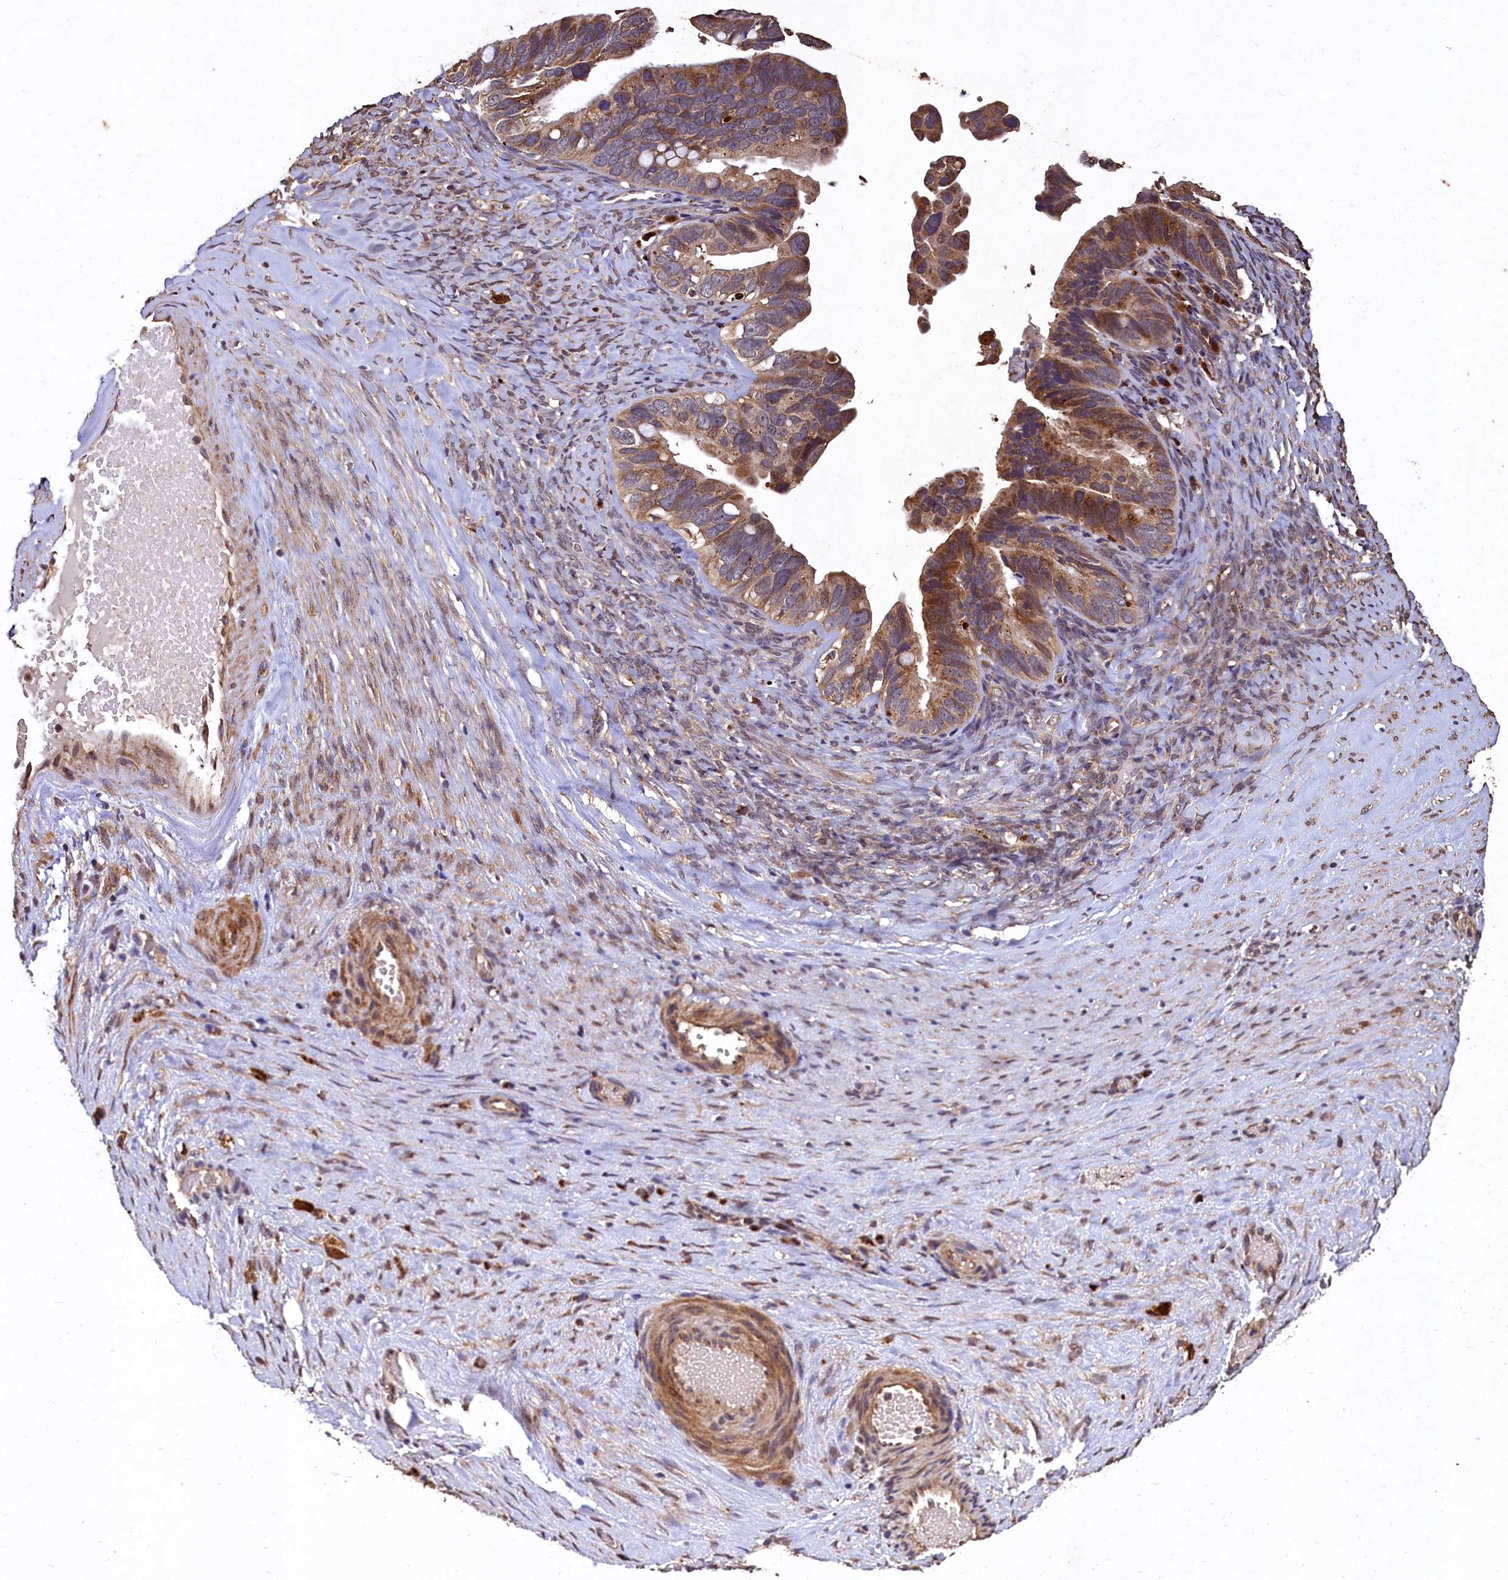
{"staining": {"intensity": "moderate", "quantity": ">75%", "location": "cytoplasmic/membranous"}, "tissue": "ovarian cancer", "cell_type": "Tumor cells", "image_type": "cancer", "snomed": [{"axis": "morphology", "description": "Cystadenocarcinoma, serous, NOS"}, {"axis": "topography", "description": "Ovary"}], "caption": "Ovarian cancer (serous cystadenocarcinoma) was stained to show a protein in brown. There is medium levels of moderate cytoplasmic/membranous positivity in approximately >75% of tumor cells.", "gene": "LSM4", "patient": {"sex": "female", "age": 56}}